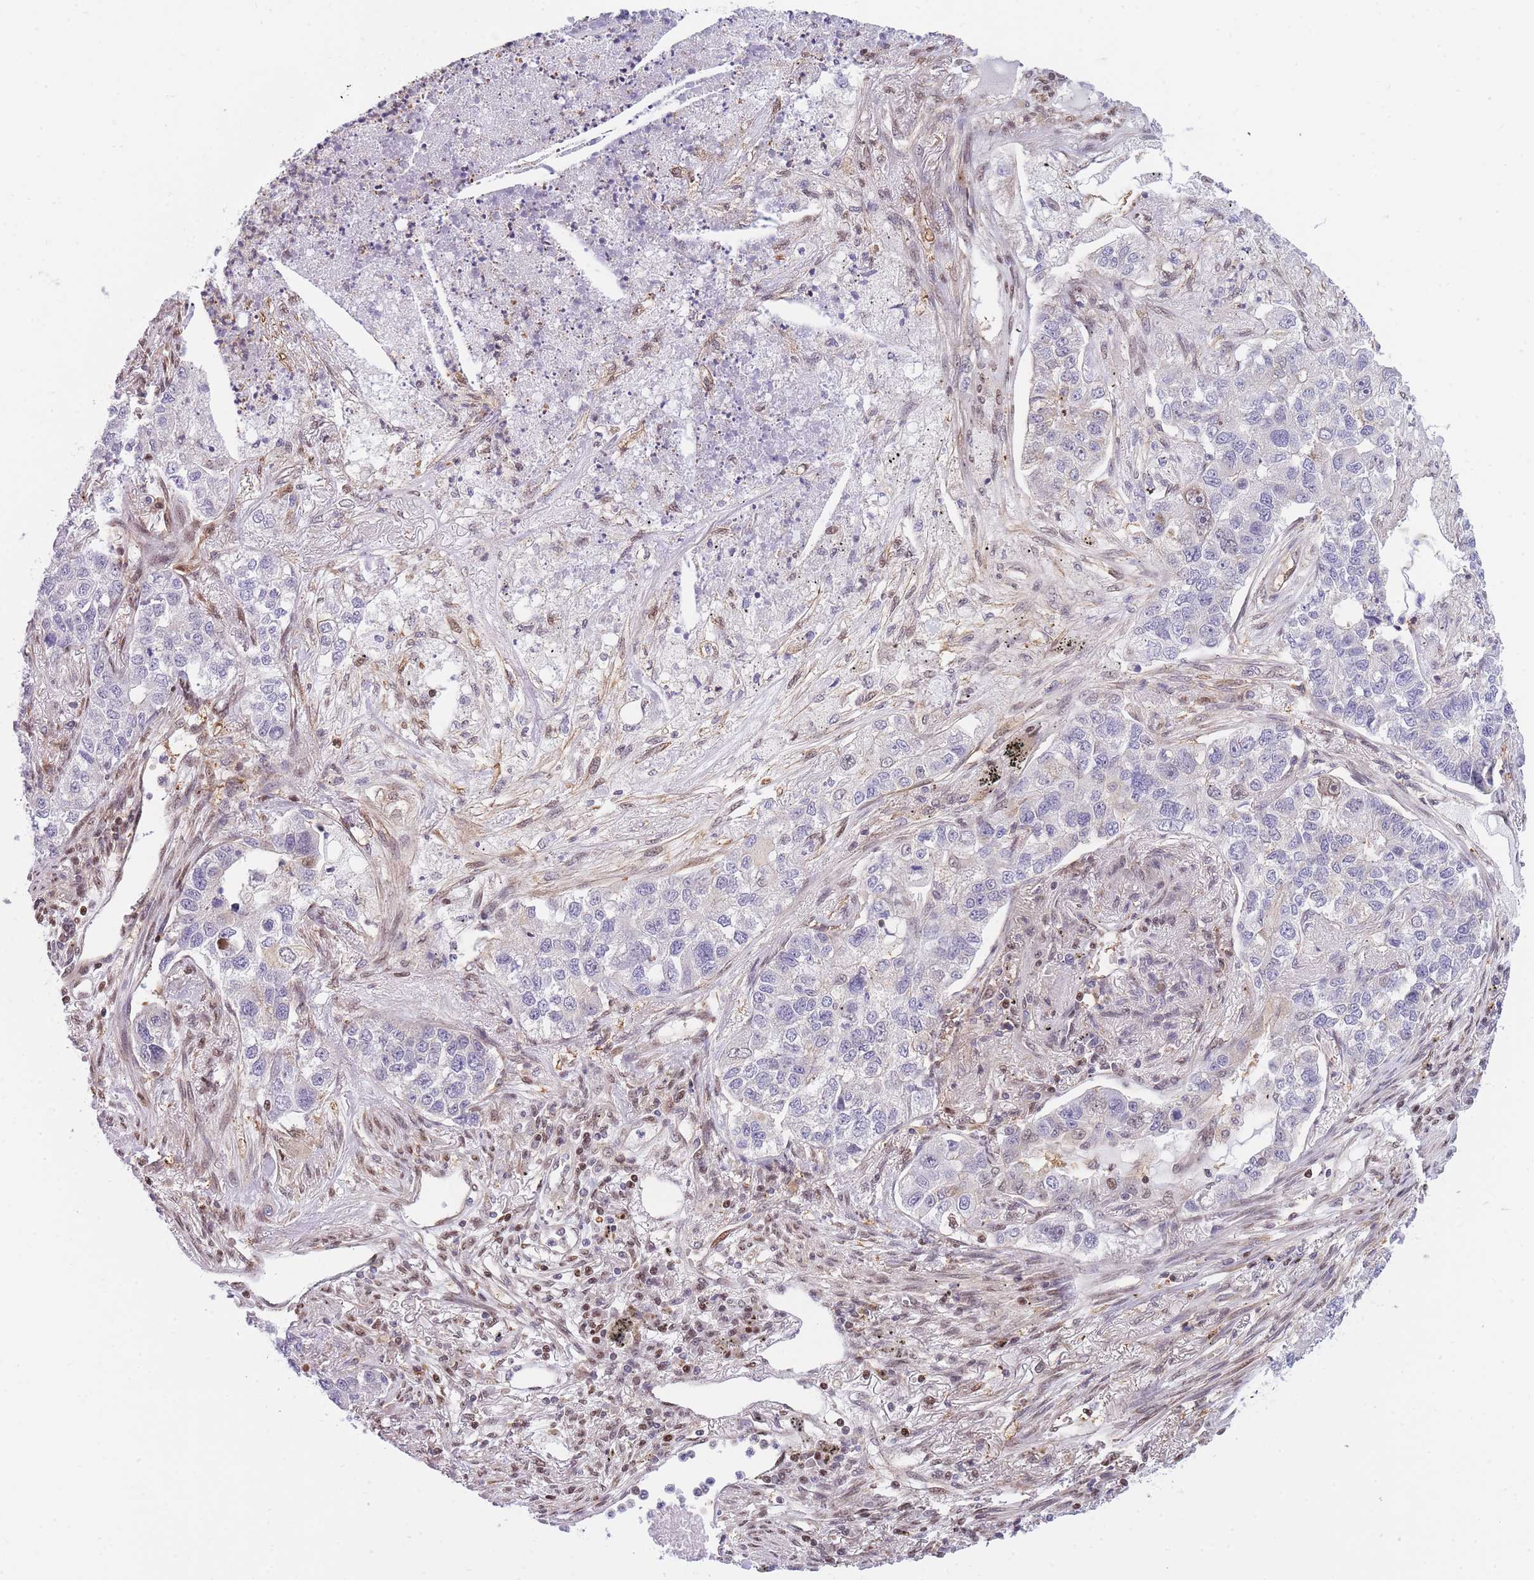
{"staining": {"intensity": "negative", "quantity": "none", "location": "none"}, "tissue": "lung cancer", "cell_type": "Tumor cells", "image_type": "cancer", "snomed": [{"axis": "morphology", "description": "Adenocarcinoma, NOS"}, {"axis": "topography", "description": "Lung"}], "caption": "High power microscopy image of an immunohistochemistry micrograph of lung cancer, revealing no significant staining in tumor cells.", "gene": "CRACD", "patient": {"sex": "male", "age": 49}}